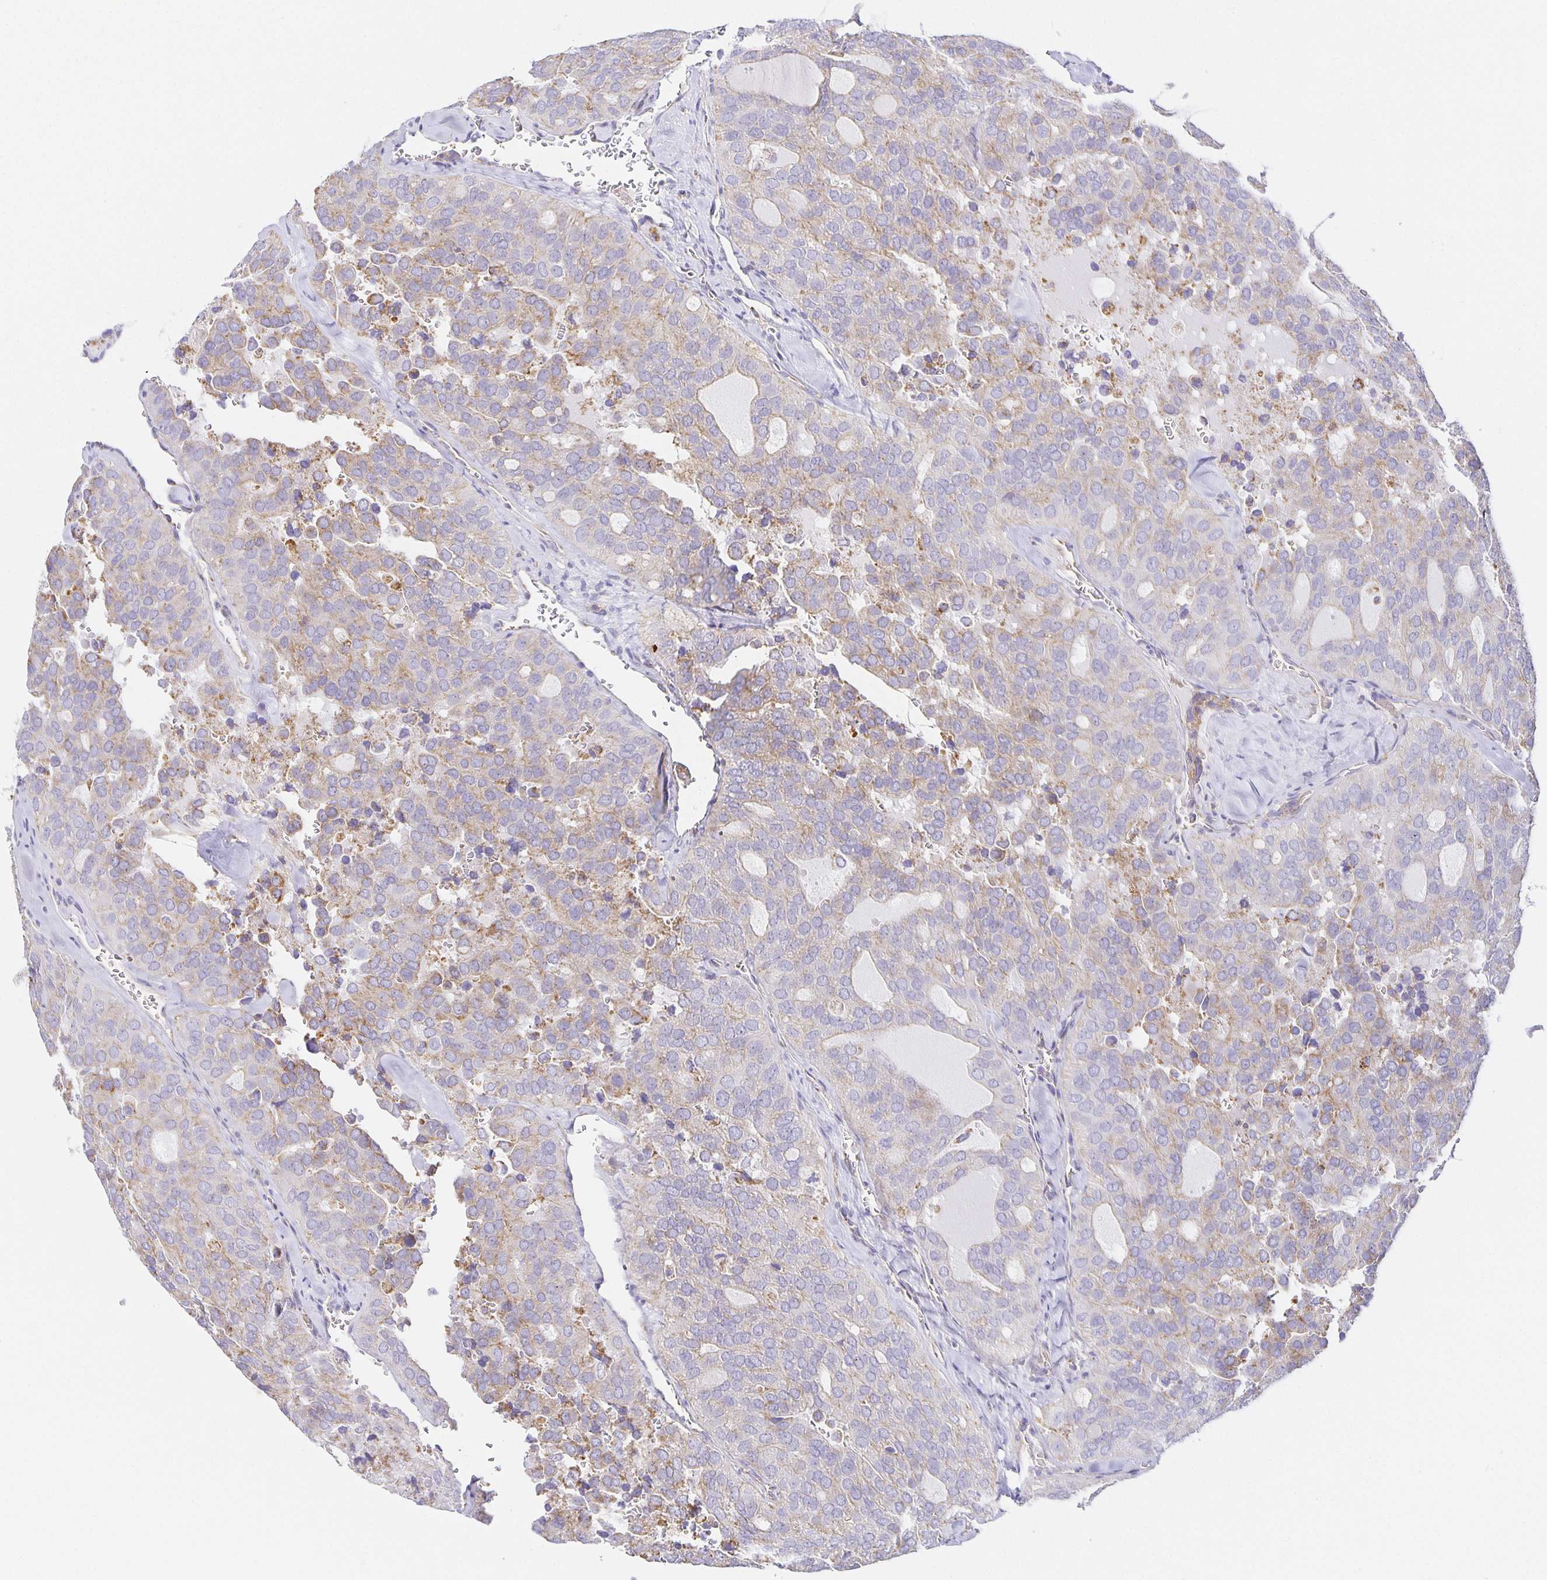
{"staining": {"intensity": "weak", "quantity": "<25%", "location": "cytoplasmic/membranous"}, "tissue": "thyroid cancer", "cell_type": "Tumor cells", "image_type": "cancer", "snomed": [{"axis": "morphology", "description": "Follicular adenoma carcinoma, NOS"}, {"axis": "topography", "description": "Thyroid gland"}], "caption": "Tumor cells show no significant staining in thyroid cancer.", "gene": "FLRT3", "patient": {"sex": "male", "age": 75}}